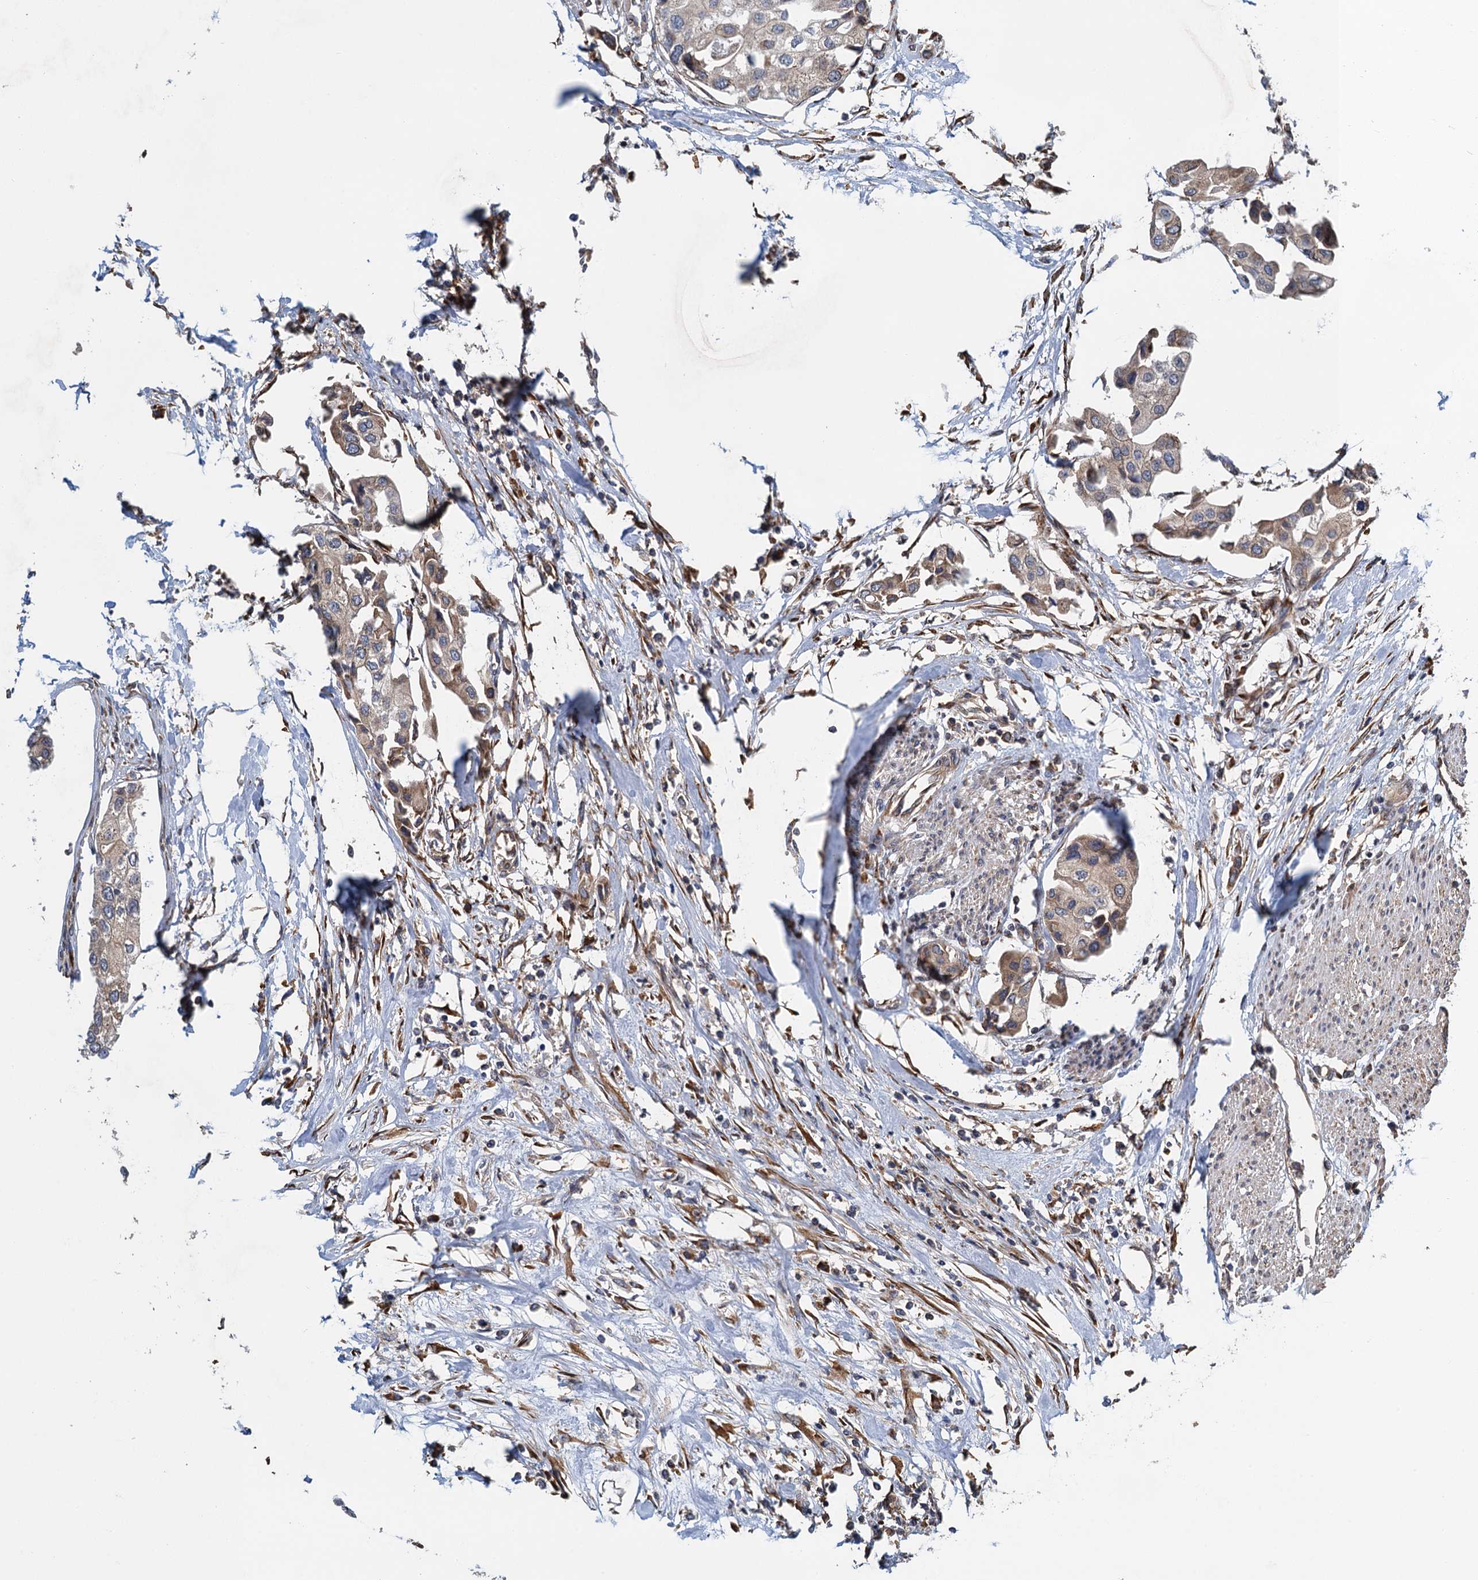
{"staining": {"intensity": "weak", "quantity": "<25%", "location": "cytoplasmic/membranous"}, "tissue": "urothelial cancer", "cell_type": "Tumor cells", "image_type": "cancer", "snomed": [{"axis": "morphology", "description": "Urothelial carcinoma, High grade"}, {"axis": "topography", "description": "Urinary bladder"}], "caption": "An image of human urothelial carcinoma (high-grade) is negative for staining in tumor cells.", "gene": "MDM1", "patient": {"sex": "male", "age": 64}}